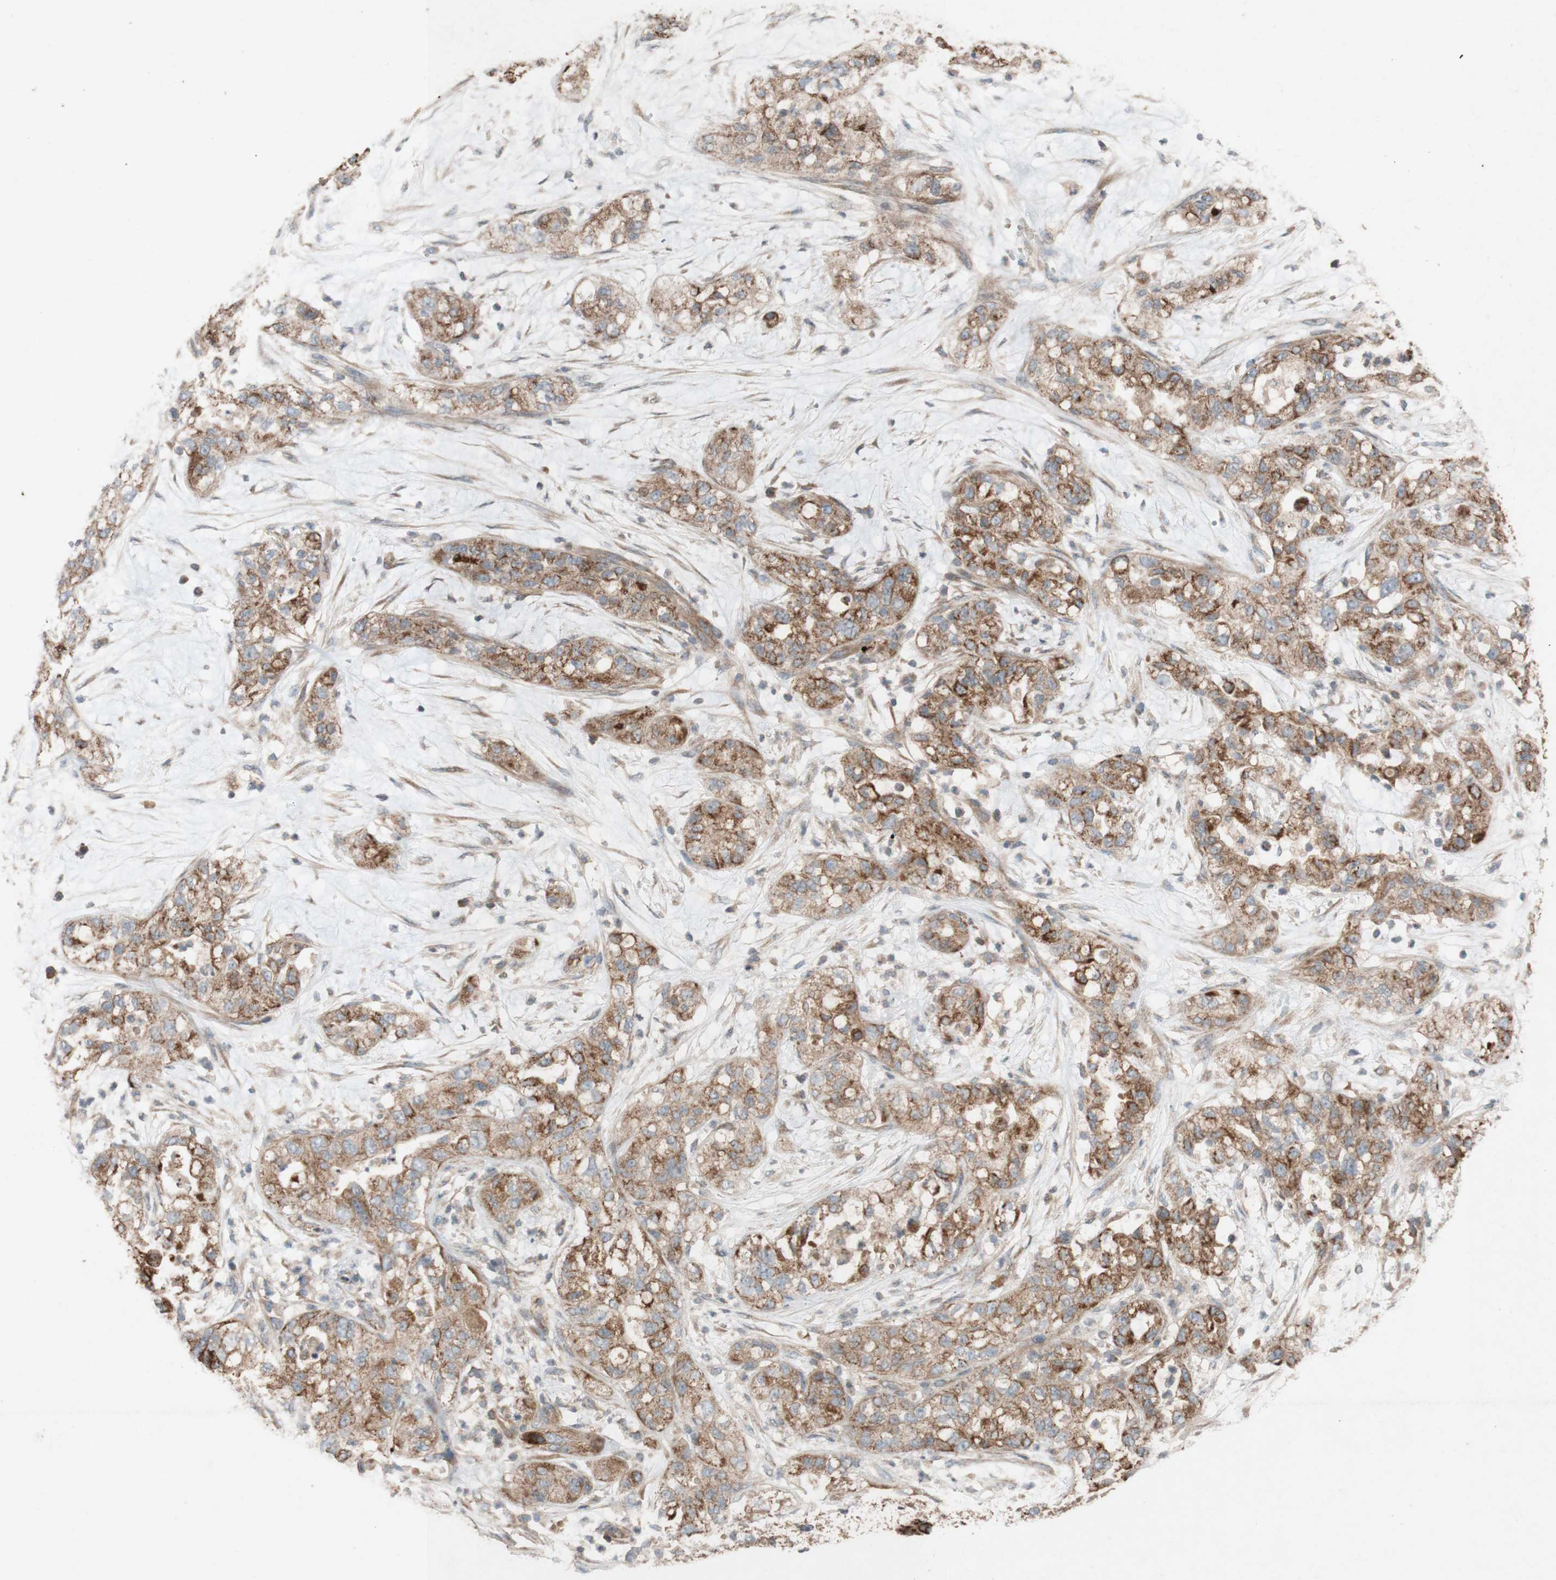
{"staining": {"intensity": "moderate", "quantity": ">75%", "location": "cytoplasmic/membranous"}, "tissue": "pancreatic cancer", "cell_type": "Tumor cells", "image_type": "cancer", "snomed": [{"axis": "morphology", "description": "Adenocarcinoma, NOS"}, {"axis": "topography", "description": "Pancreas"}], "caption": "The photomicrograph demonstrates a brown stain indicating the presence of a protein in the cytoplasmic/membranous of tumor cells in pancreatic adenocarcinoma. Immunohistochemistry stains the protein in brown and the nuclei are stained blue.", "gene": "TST", "patient": {"sex": "female", "age": 78}}